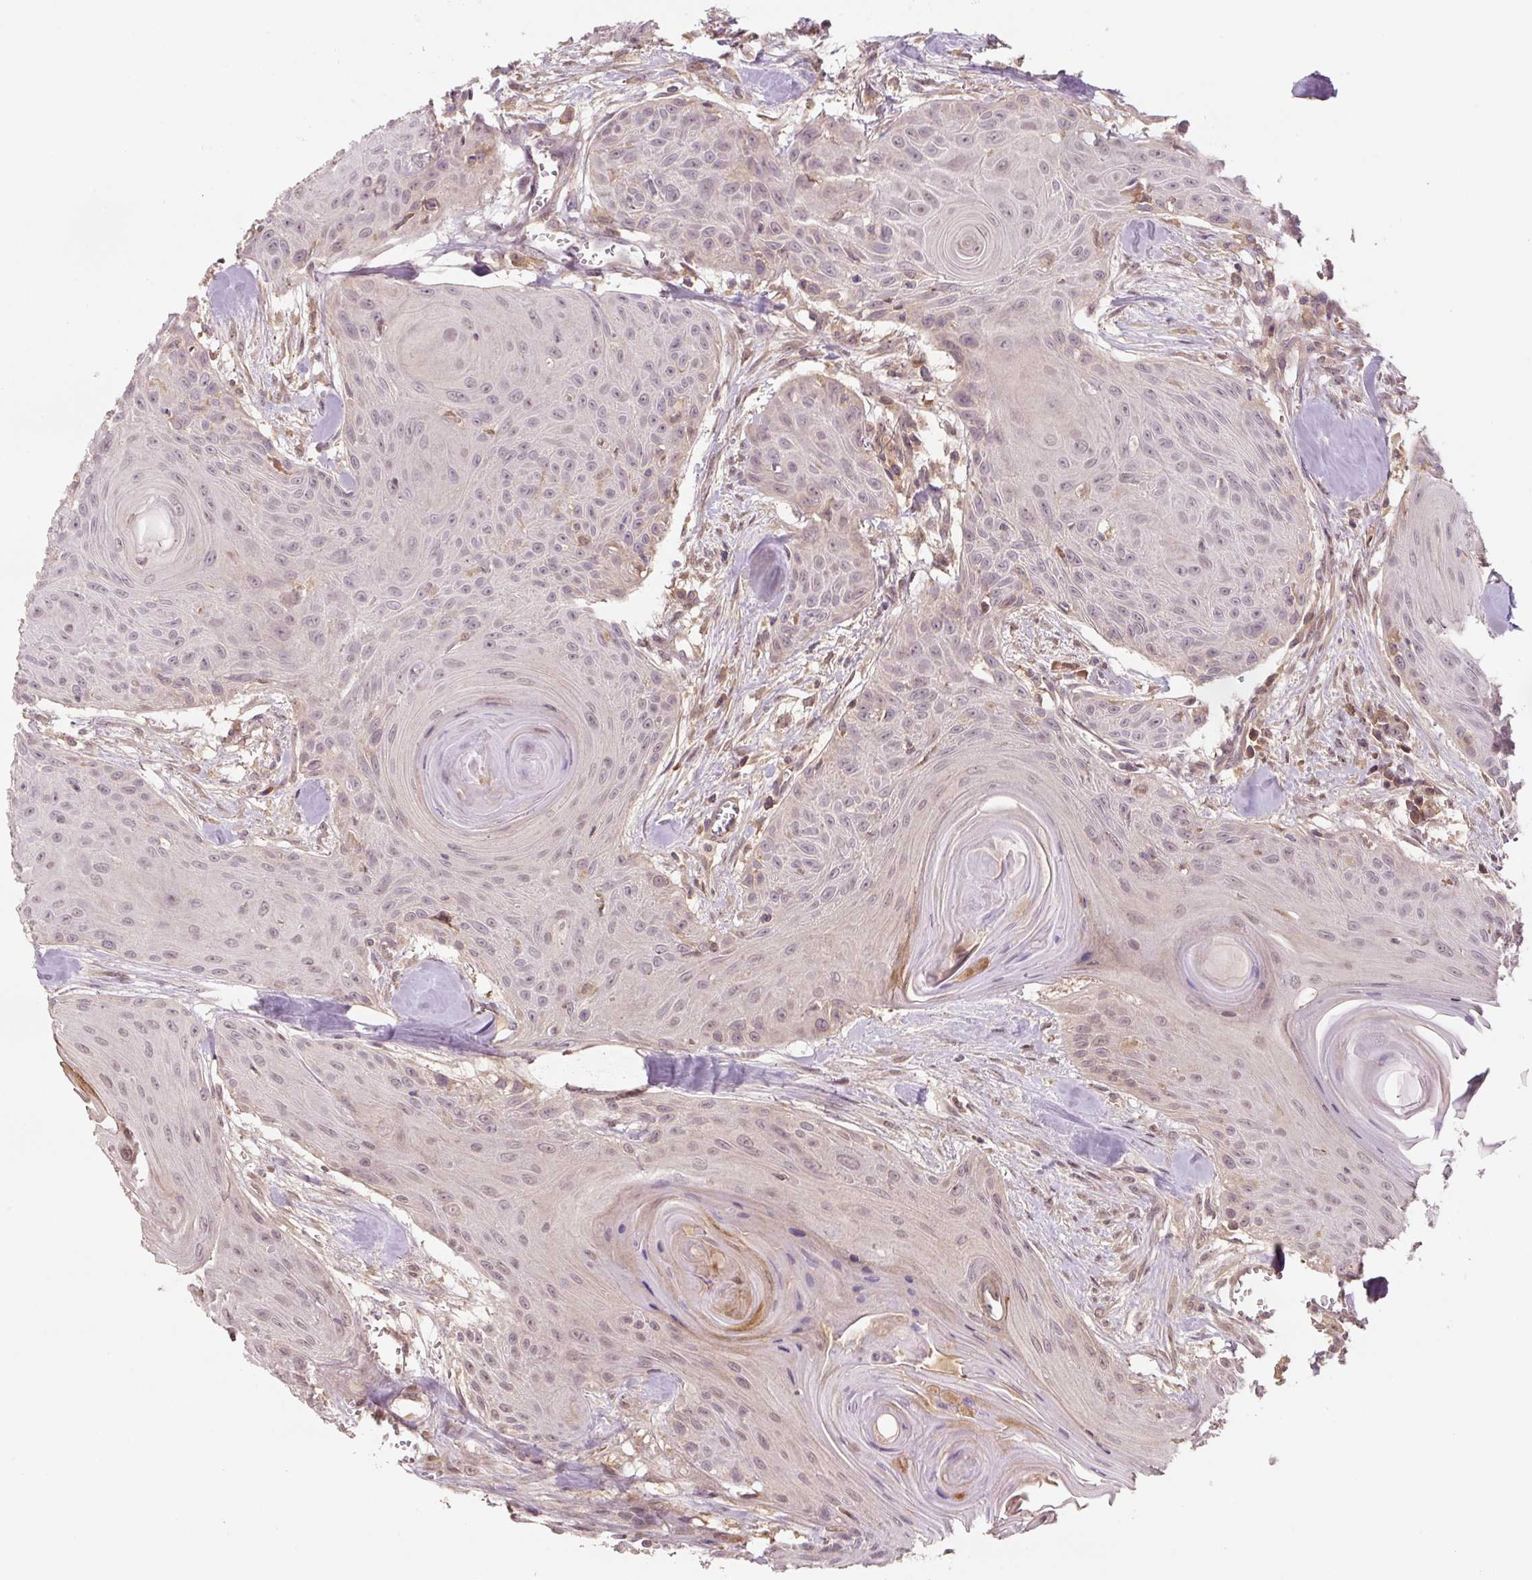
{"staining": {"intensity": "weak", "quantity": "25%-75%", "location": "nuclear"}, "tissue": "head and neck cancer", "cell_type": "Tumor cells", "image_type": "cancer", "snomed": [{"axis": "morphology", "description": "Squamous cell carcinoma, NOS"}, {"axis": "topography", "description": "Lymph node"}, {"axis": "topography", "description": "Salivary gland"}, {"axis": "topography", "description": "Head-Neck"}], "caption": "Immunohistochemistry micrograph of head and neck squamous cell carcinoma stained for a protein (brown), which exhibits low levels of weak nuclear staining in about 25%-75% of tumor cells.", "gene": "C2orf73", "patient": {"sex": "female", "age": 74}}